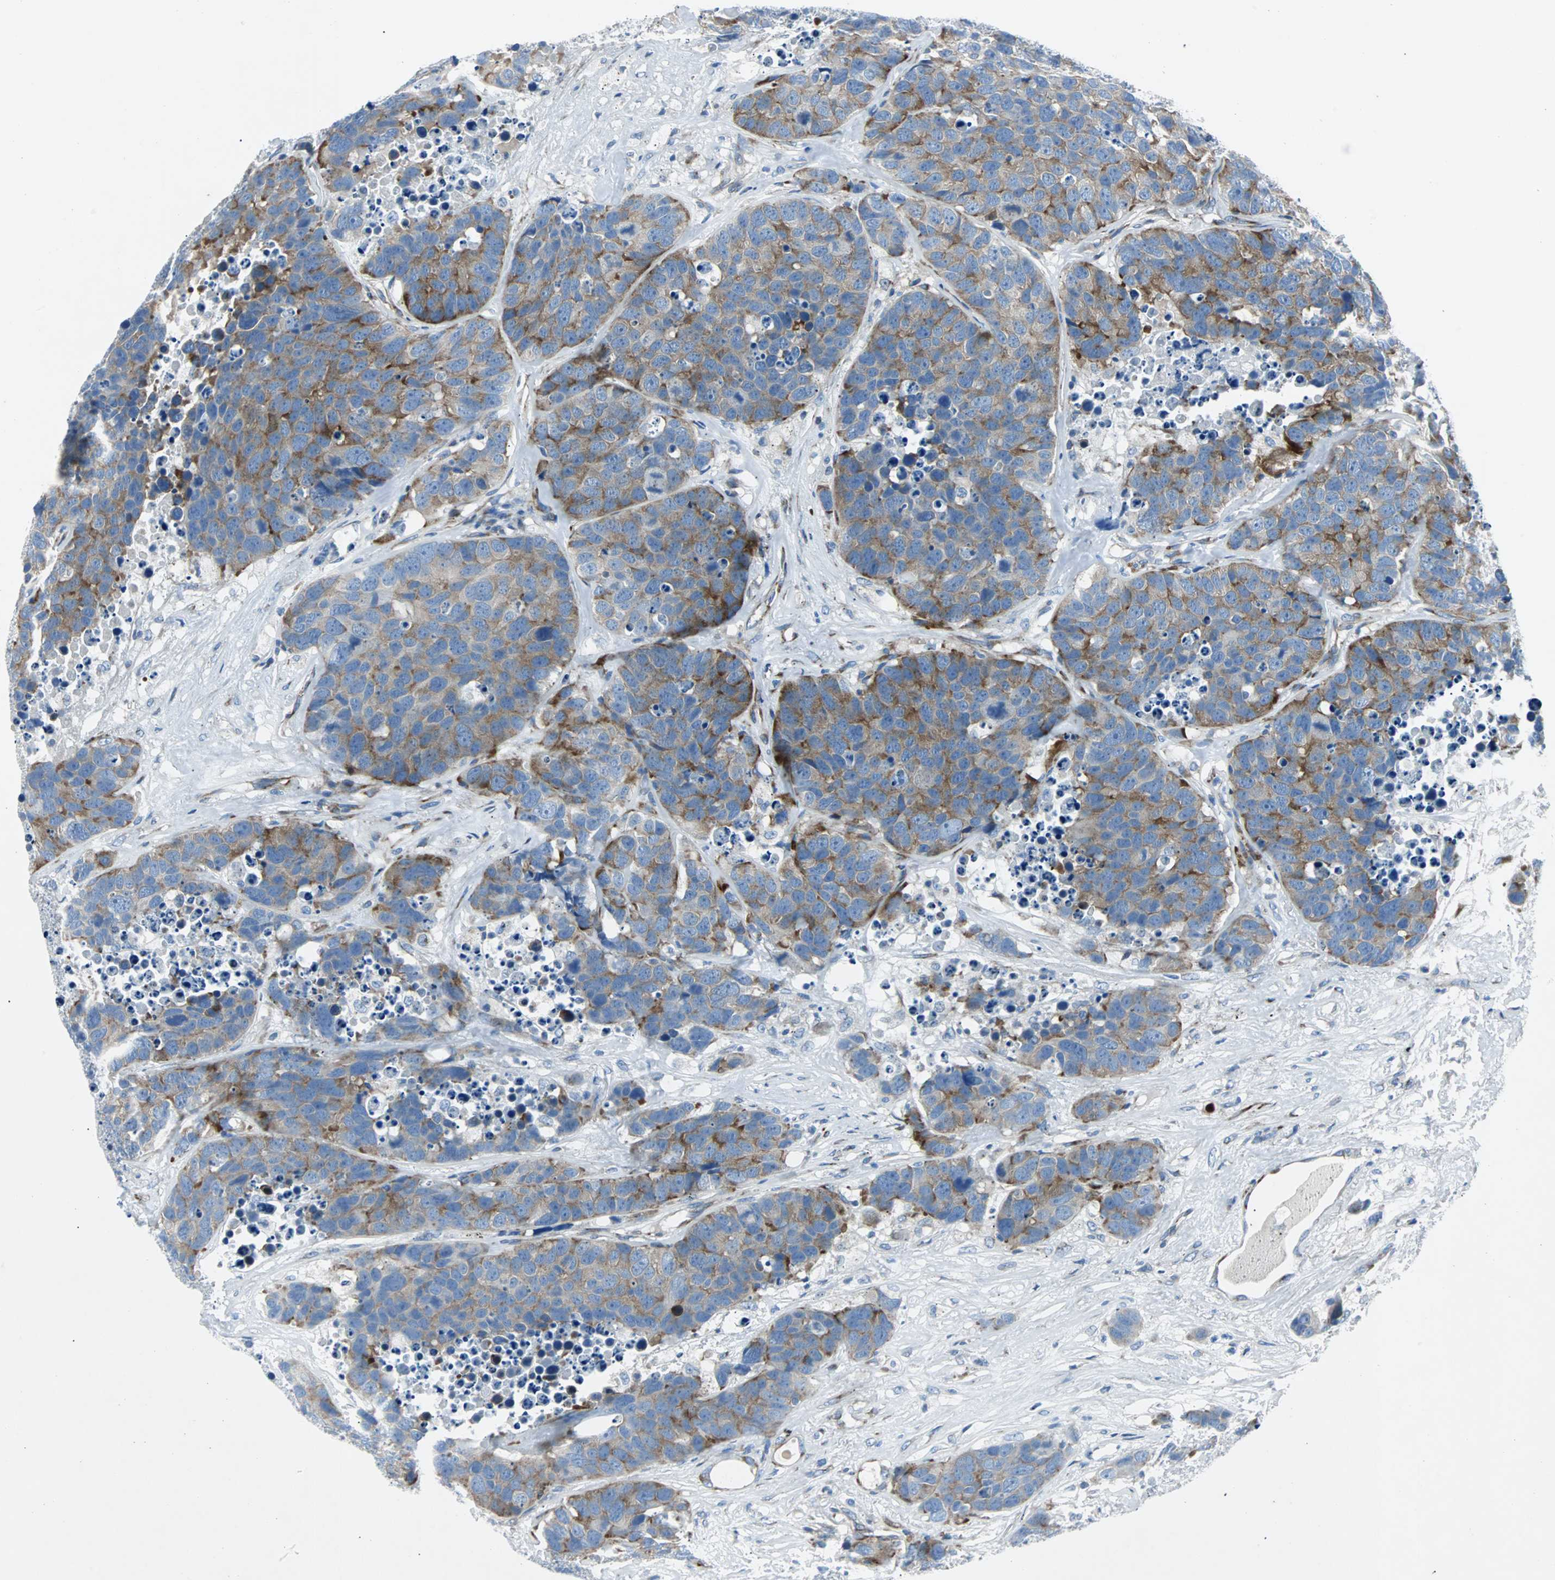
{"staining": {"intensity": "moderate", "quantity": ">75%", "location": "cytoplasmic/membranous"}, "tissue": "carcinoid", "cell_type": "Tumor cells", "image_type": "cancer", "snomed": [{"axis": "morphology", "description": "Carcinoid, malignant, NOS"}, {"axis": "topography", "description": "Lung"}], "caption": "Immunohistochemistry (DAB) staining of human carcinoid (malignant) exhibits moderate cytoplasmic/membranous protein positivity in about >75% of tumor cells.", "gene": "BBC3", "patient": {"sex": "male", "age": 60}}